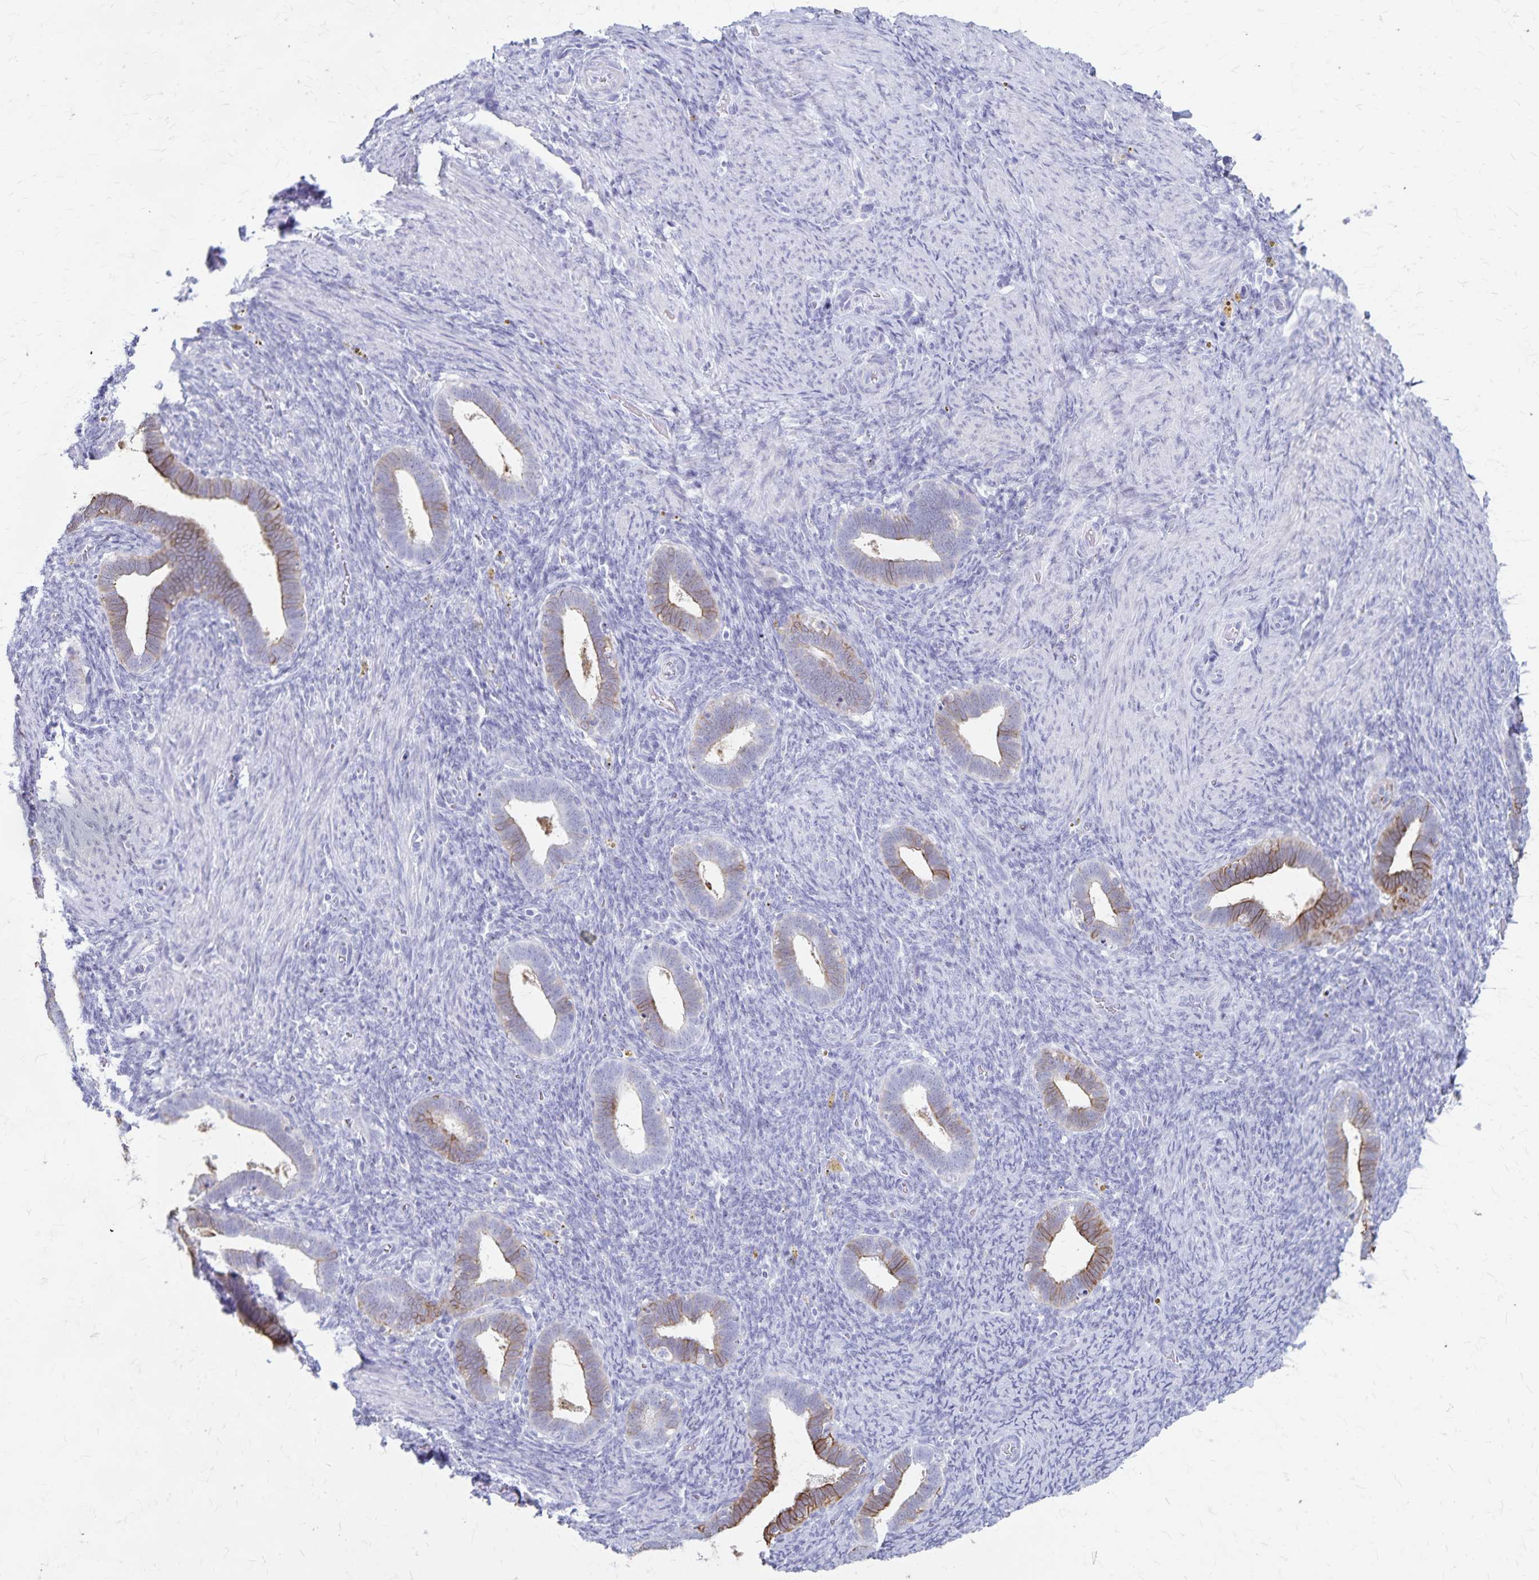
{"staining": {"intensity": "negative", "quantity": "none", "location": "none"}, "tissue": "endometrium", "cell_type": "Cells in endometrial stroma", "image_type": "normal", "snomed": [{"axis": "morphology", "description": "Normal tissue, NOS"}, {"axis": "topography", "description": "Endometrium"}], "caption": "Cells in endometrial stroma show no significant positivity in unremarkable endometrium. The staining was performed using DAB (3,3'-diaminobenzidine) to visualize the protein expression in brown, while the nuclei were stained in blue with hematoxylin (Magnification: 20x).", "gene": "GPBAR1", "patient": {"sex": "female", "age": 34}}